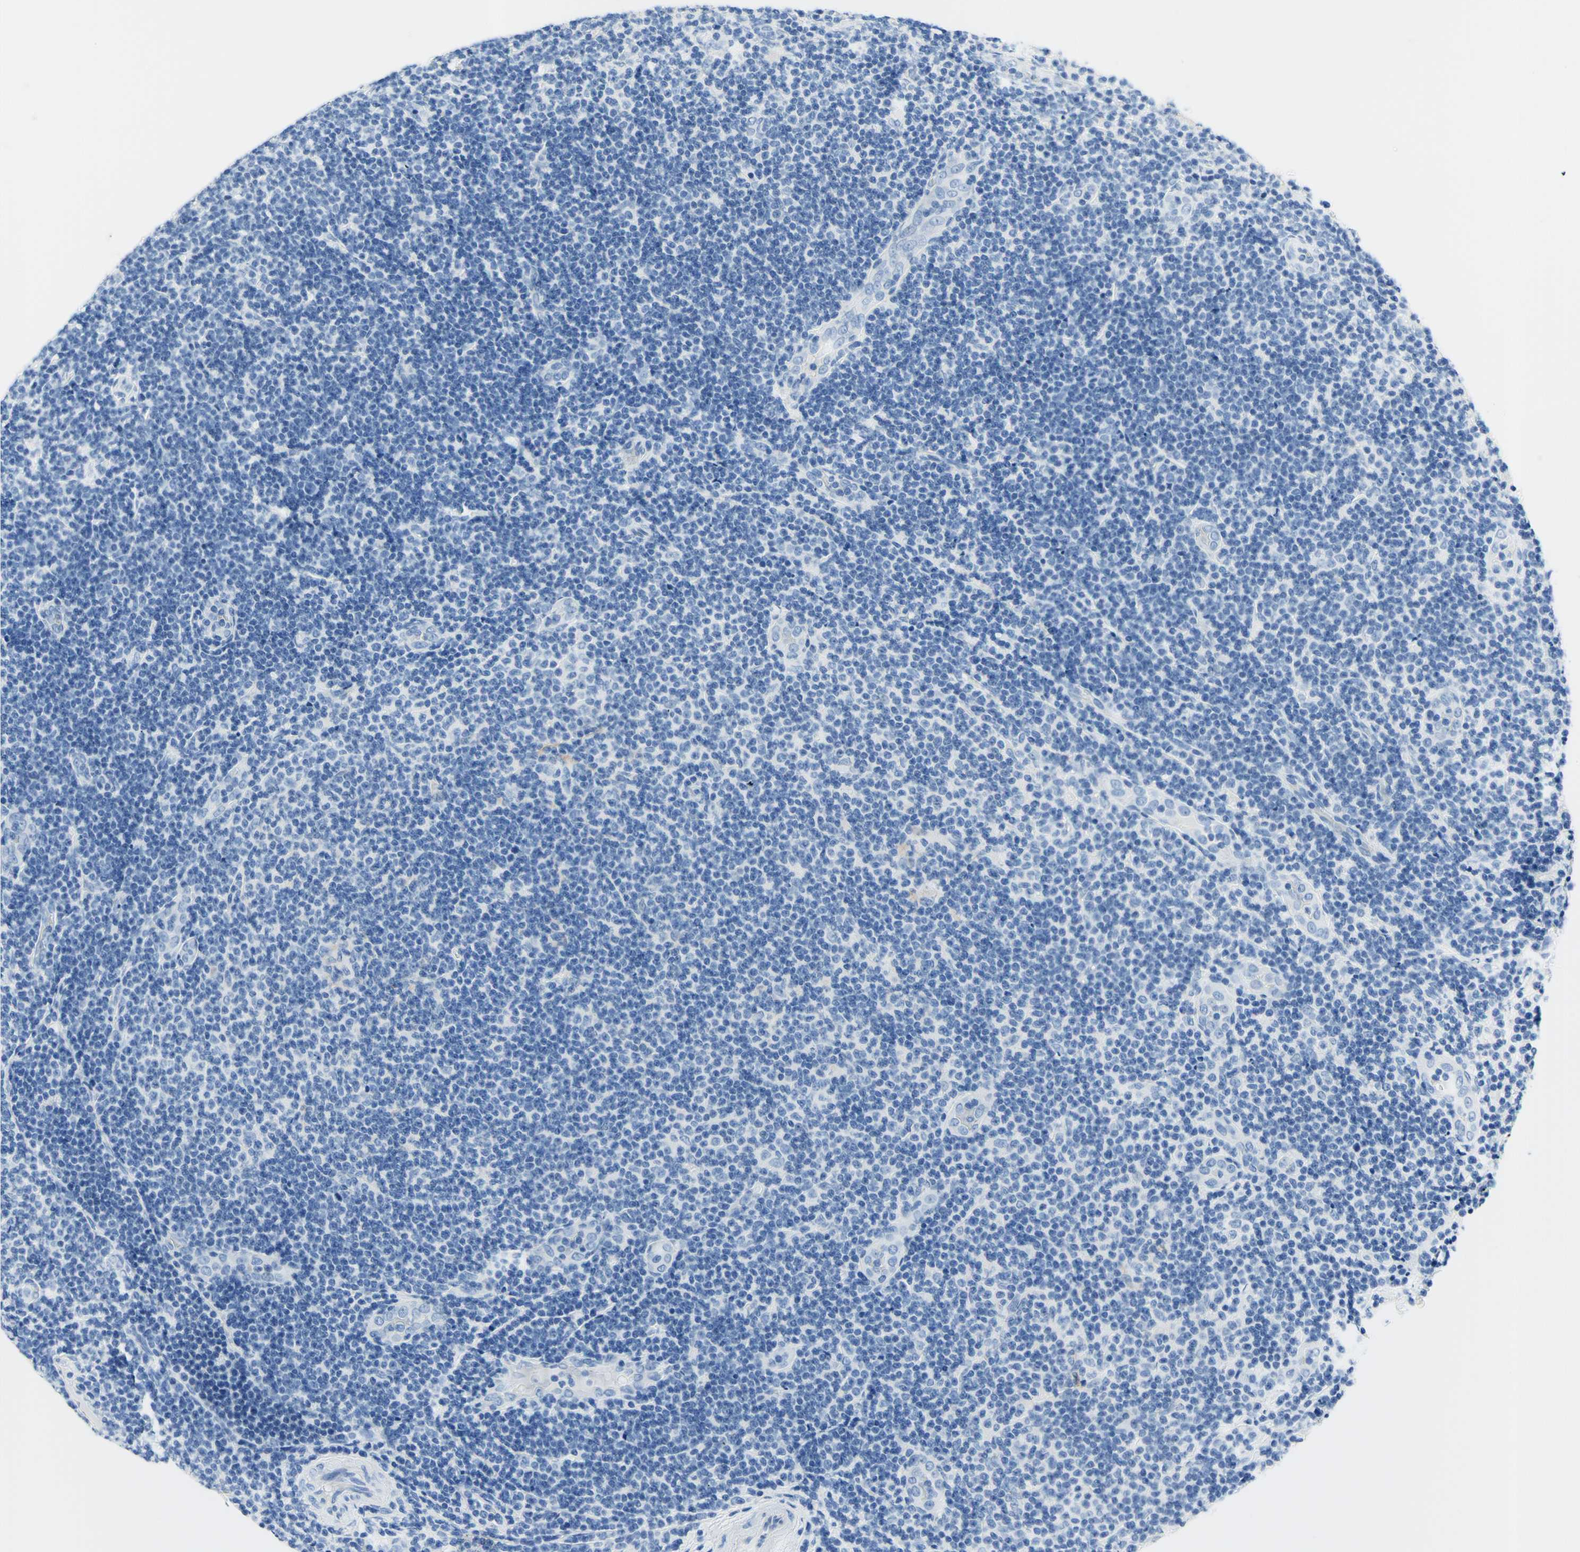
{"staining": {"intensity": "negative", "quantity": "none", "location": "none"}, "tissue": "lymphoma", "cell_type": "Tumor cells", "image_type": "cancer", "snomed": [{"axis": "morphology", "description": "Malignant lymphoma, non-Hodgkin's type, Low grade"}, {"axis": "topography", "description": "Lymph node"}], "caption": "A high-resolution micrograph shows immunohistochemistry staining of low-grade malignant lymphoma, non-Hodgkin's type, which reveals no significant staining in tumor cells.", "gene": "HPCA", "patient": {"sex": "male", "age": 83}}